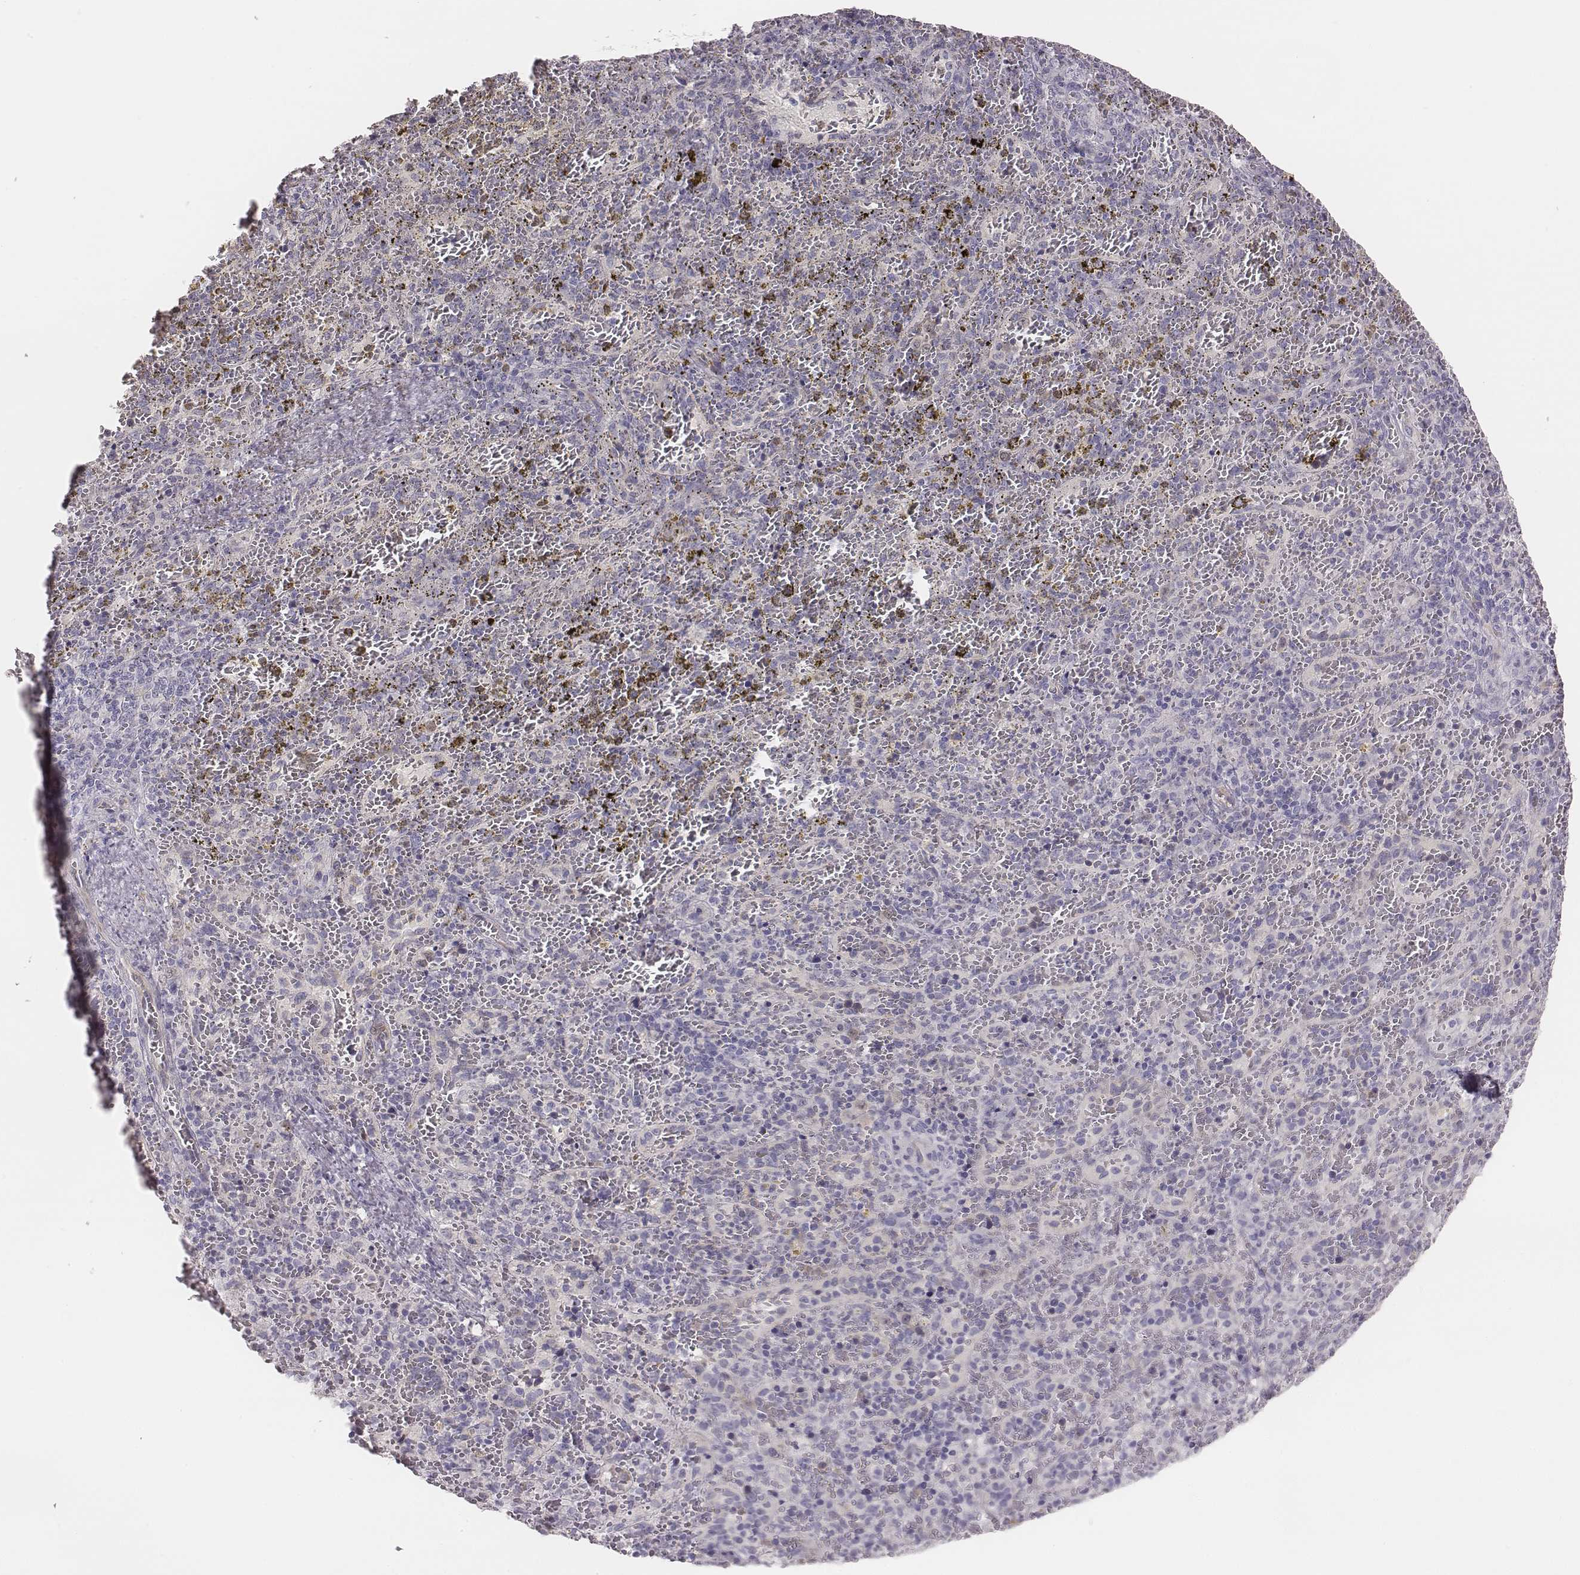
{"staining": {"intensity": "negative", "quantity": "none", "location": "none"}, "tissue": "spleen", "cell_type": "Cells in red pulp", "image_type": "normal", "snomed": [{"axis": "morphology", "description": "Normal tissue, NOS"}, {"axis": "topography", "description": "Spleen"}], "caption": "Cells in red pulp show no significant protein expression in normal spleen. (DAB (3,3'-diaminobenzidine) IHC, high magnification).", "gene": "PBK", "patient": {"sex": "female", "age": 50}}